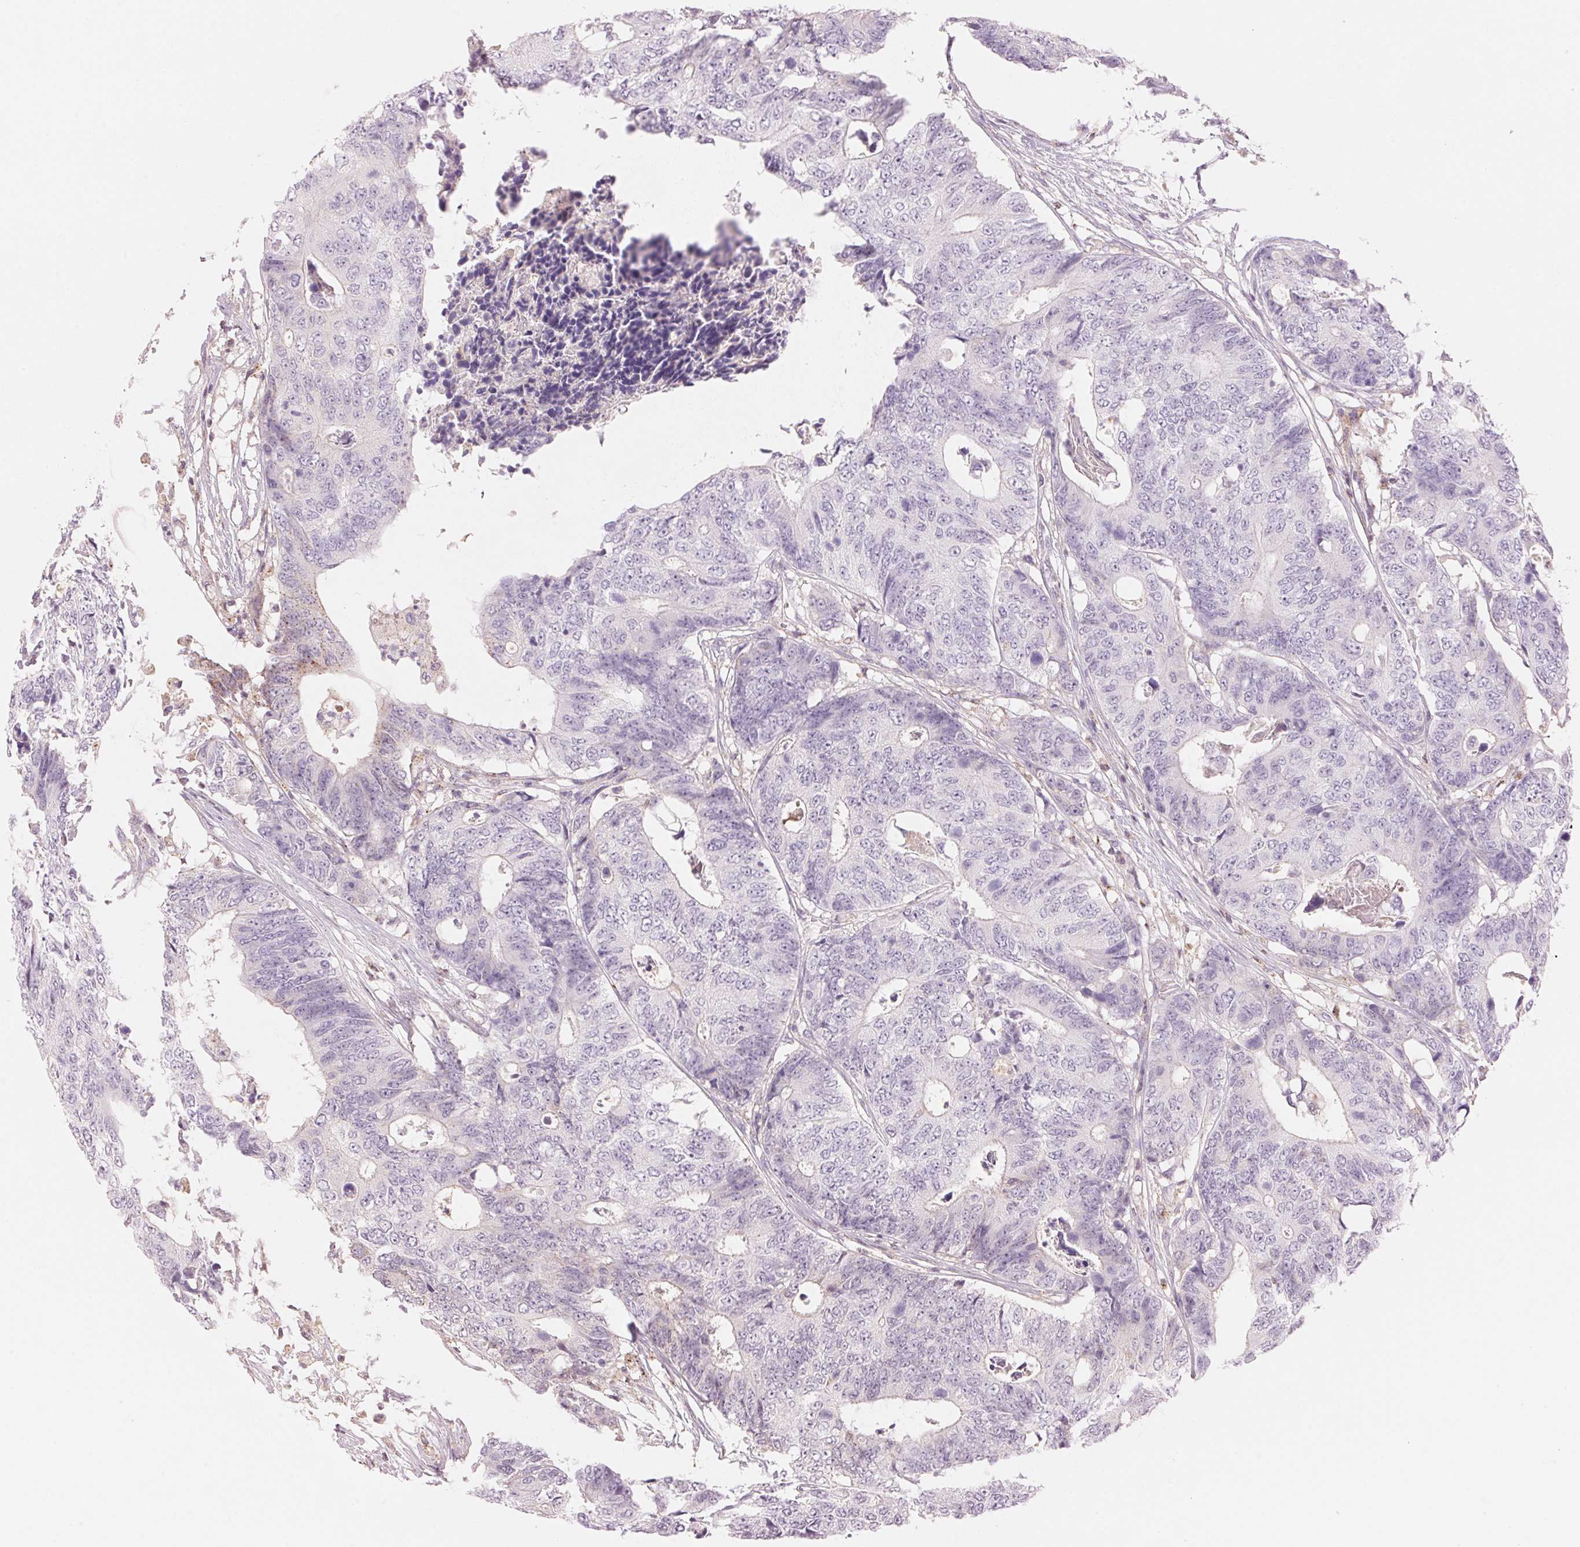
{"staining": {"intensity": "negative", "quantity": "none", "location": "none"}, "tissue": "colorectal cancer", "cell_type": "Tumor cells", "image_type": "cancer", "snomed": [{"axis": "morphology", "description": "Adenocarcinoma, NOS"}, {"axis": "topography", "description": "Colon"}], "caption": "This image is of colorectal cancer stained with IHC to label a protein in brown with the nuclei are counter-stained blue. There is no expression in tumor cells. (Stains: DAB immunohistochemistry (IHC) with hematoxylin counter stain, Microscopy: brightfield microscopy at high magnification).", "gene": "HOXB13", "patient": {"sex": "female", "age": 48}}